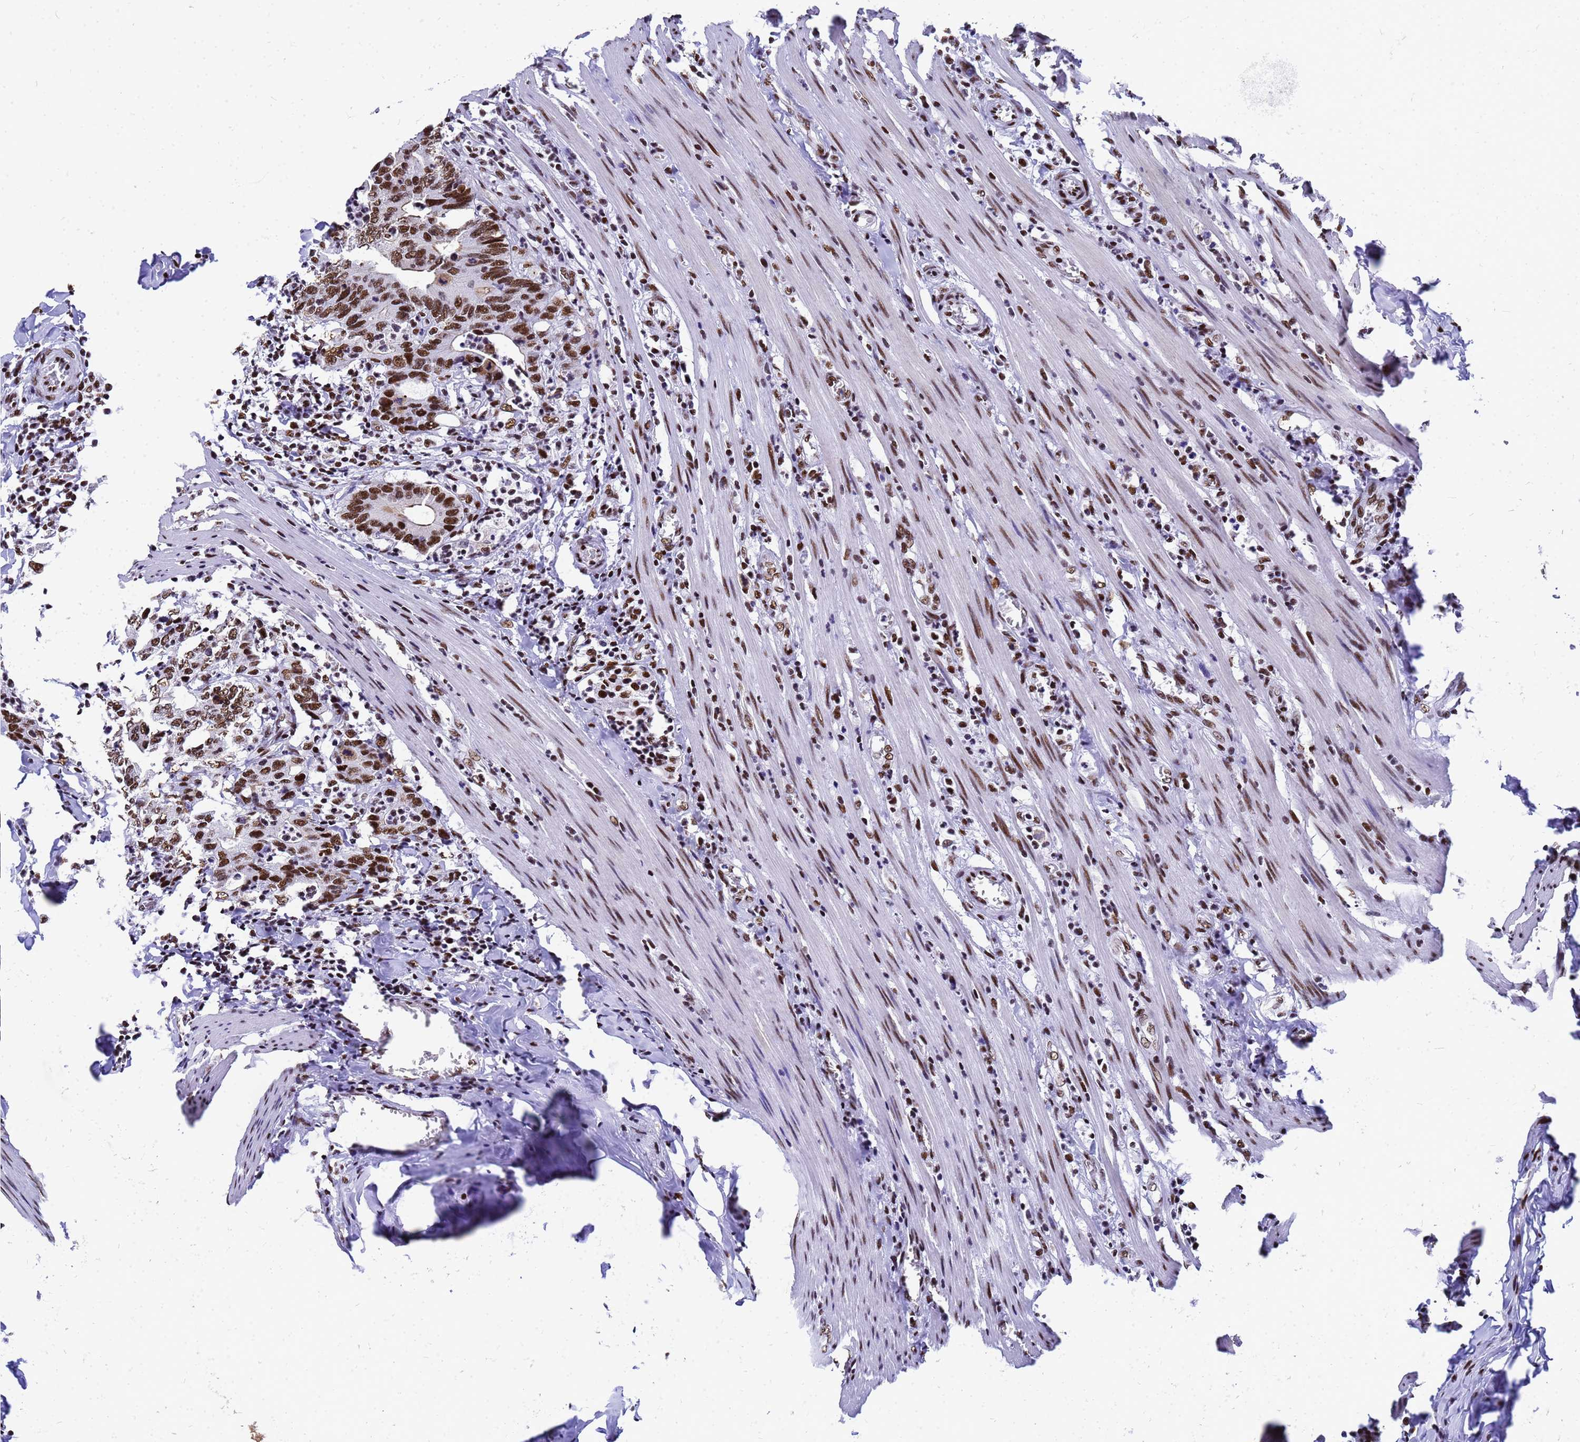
{"staining": {"intensity": "moderate", "quantity": ">75%", "location": "nuclear"}, "tissue": "colorectal cancer", "cell_type": "Tumor cells", "image_type": "cancer", "snomed": [{"axis": "morphology", "description": "Adenocarcinoma, NOS"}, {"axis": "topography", "description": "Colon"}], "caption": "Immunohistochemistry (IHC) photomicrograph of adenocarcinoma (colorectal) stained for a protein (brown), which exhibits medium levels of moderate nuclear positivity in about >75% of tumor cells.", "gene": "SART3", "patient": {"sex": "female", "age": 75}}